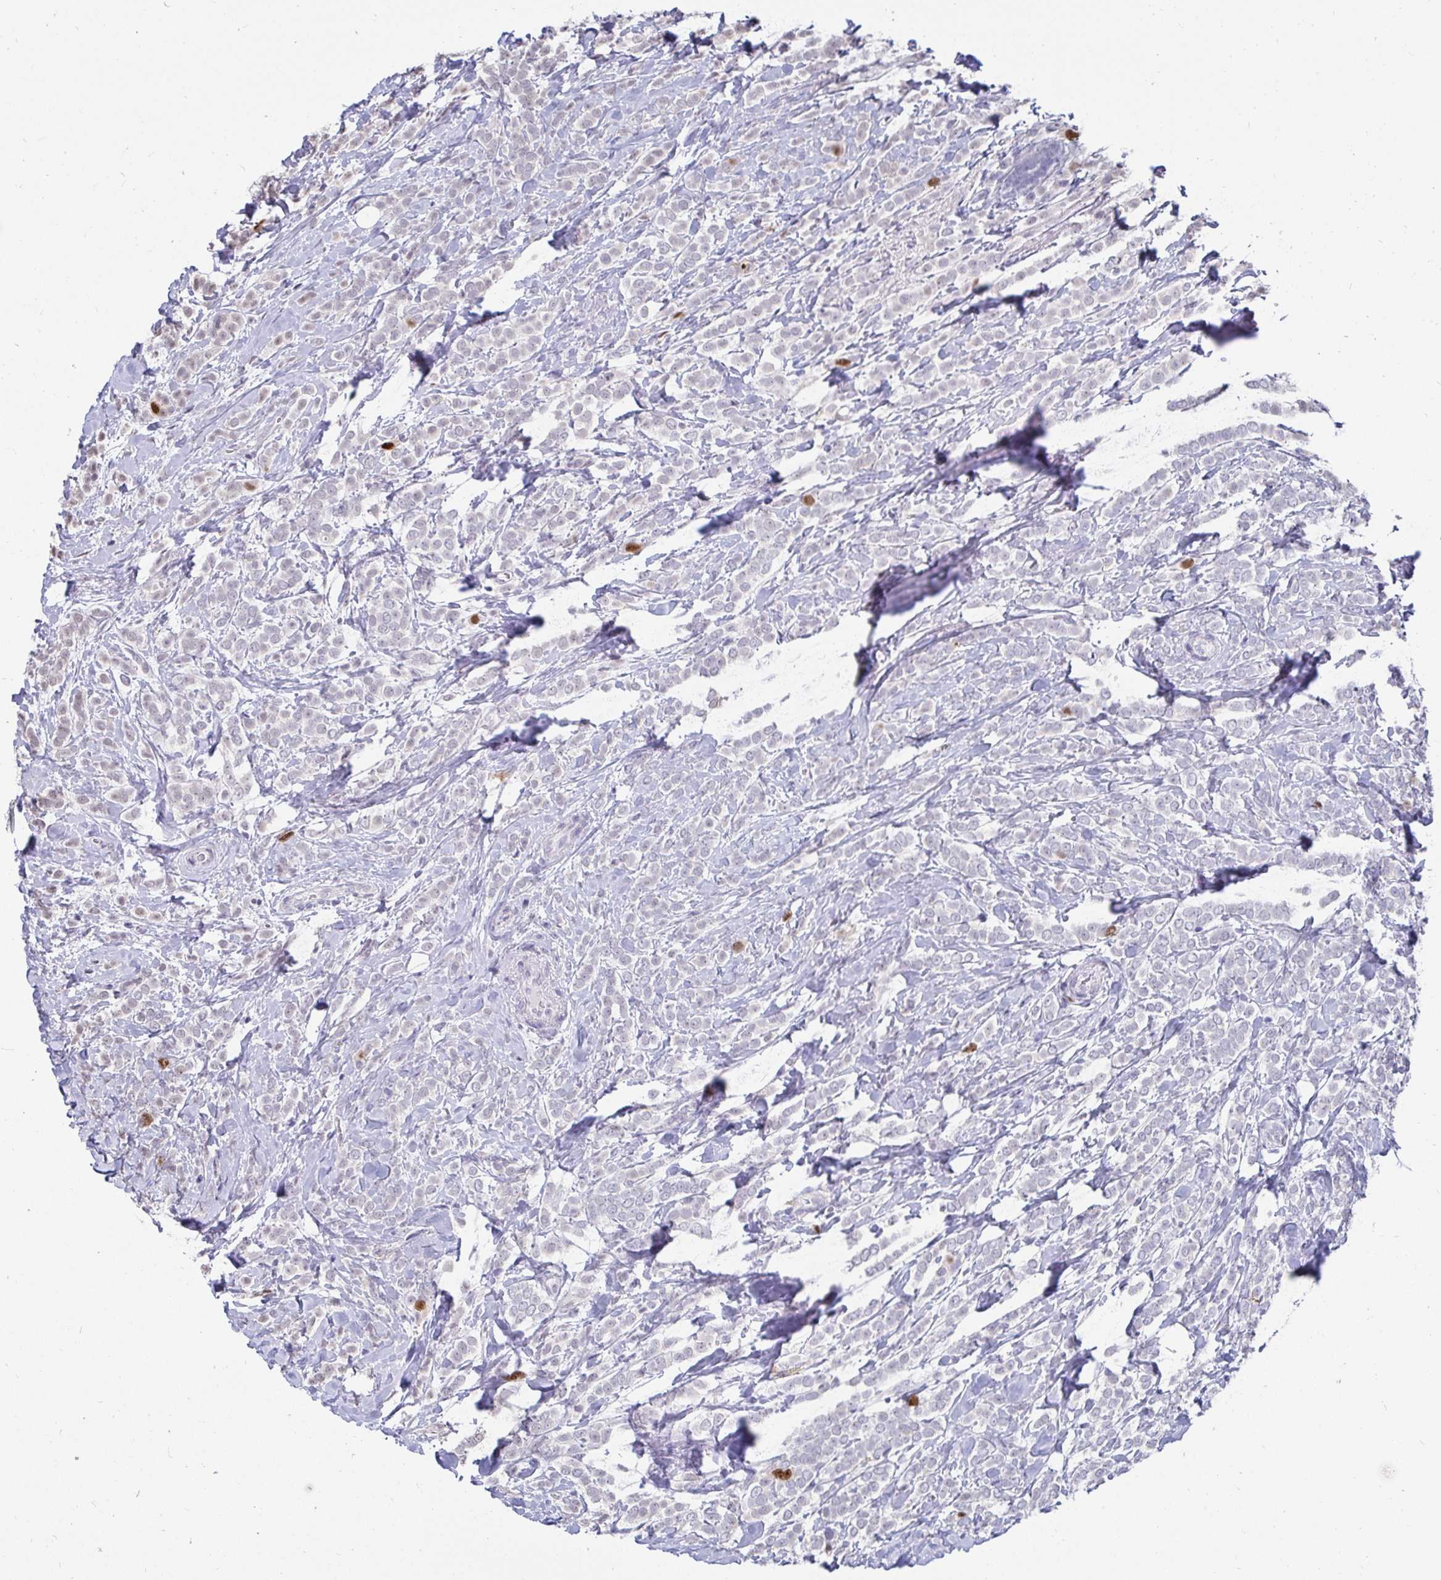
{"staining": {"intensity": "moderate", "quantity": "<25%", "location": "nuclear"}, "tissue": "breast cancer", "cell_type": "Tumor cells", "image_type": "cancer", "snomed": [{"axis": "morphology", "description": "Lobular carcinoma"}, {"axis": "topography", "description": "Breast"}], "caption": "The photomicrograph shows staining of breast cancer (lobular carcinoma), revealing moderate nuclear protein positivity (brown color) within tumor cells. (DAB IHC, brown staining for protein, blue staining for nuclei).", "gene": "ANLN", "patient": {"sex": "female", "age": 49}}